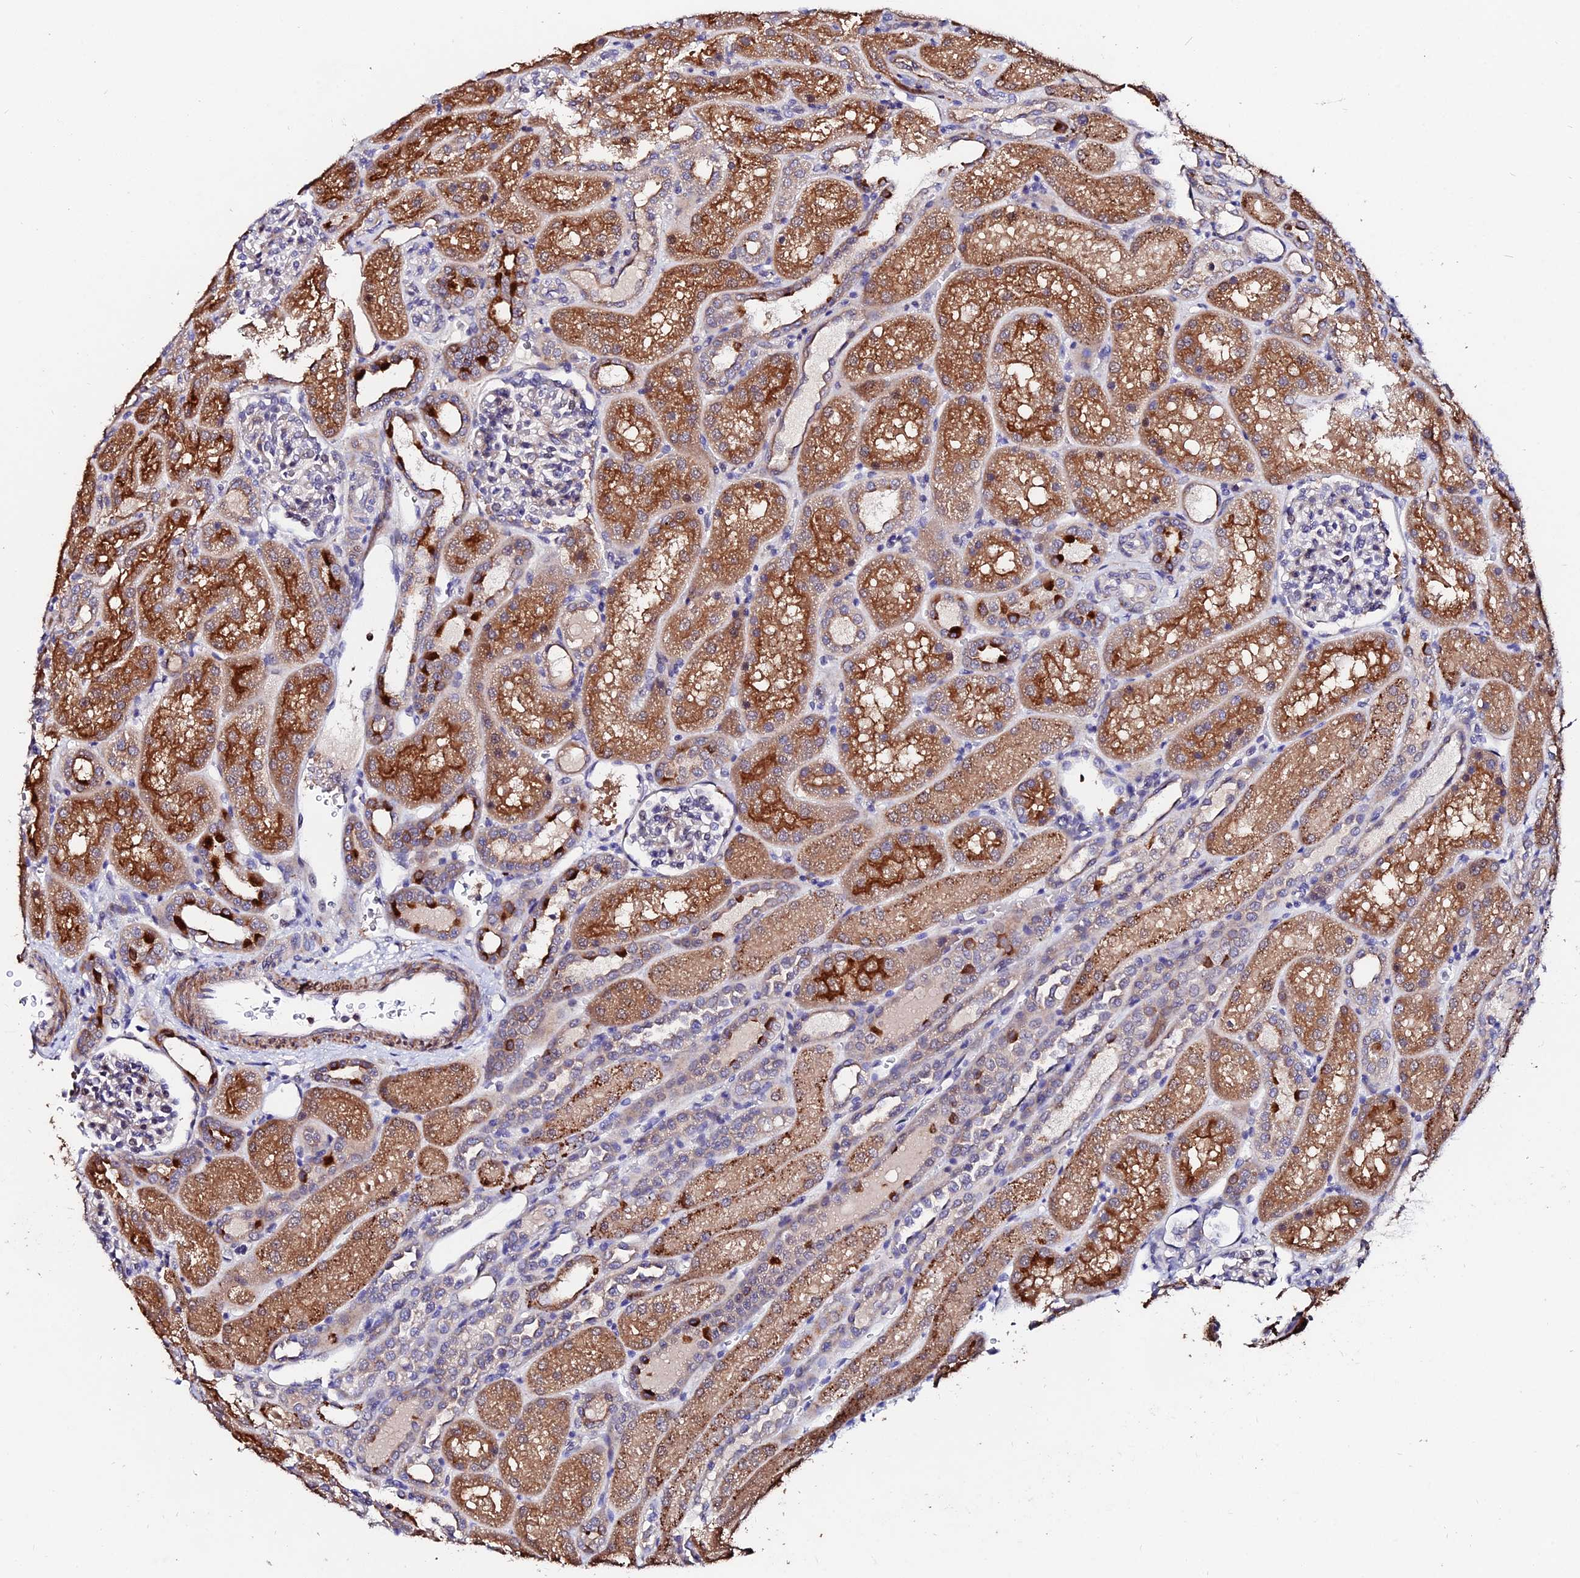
{"staining": {"intensity": "weak", "quantity": "<25%", "location": "cytoplasmic/membranous"}, "tissue": "kidney", "cell_type": "Cells in glomeruli", "image_type": "normal", "snomed": [{"axis": "morphology", "description": "Normal tissue, NOS"}, {"axis": "topography", "description": "Kidney"}], "caption": "Immunohistochemical staining of benign kidney displays no significant staining in cells in glomeruli.", "gene": "ACTR5", "patient": {"sex": "male", "age": 1}}